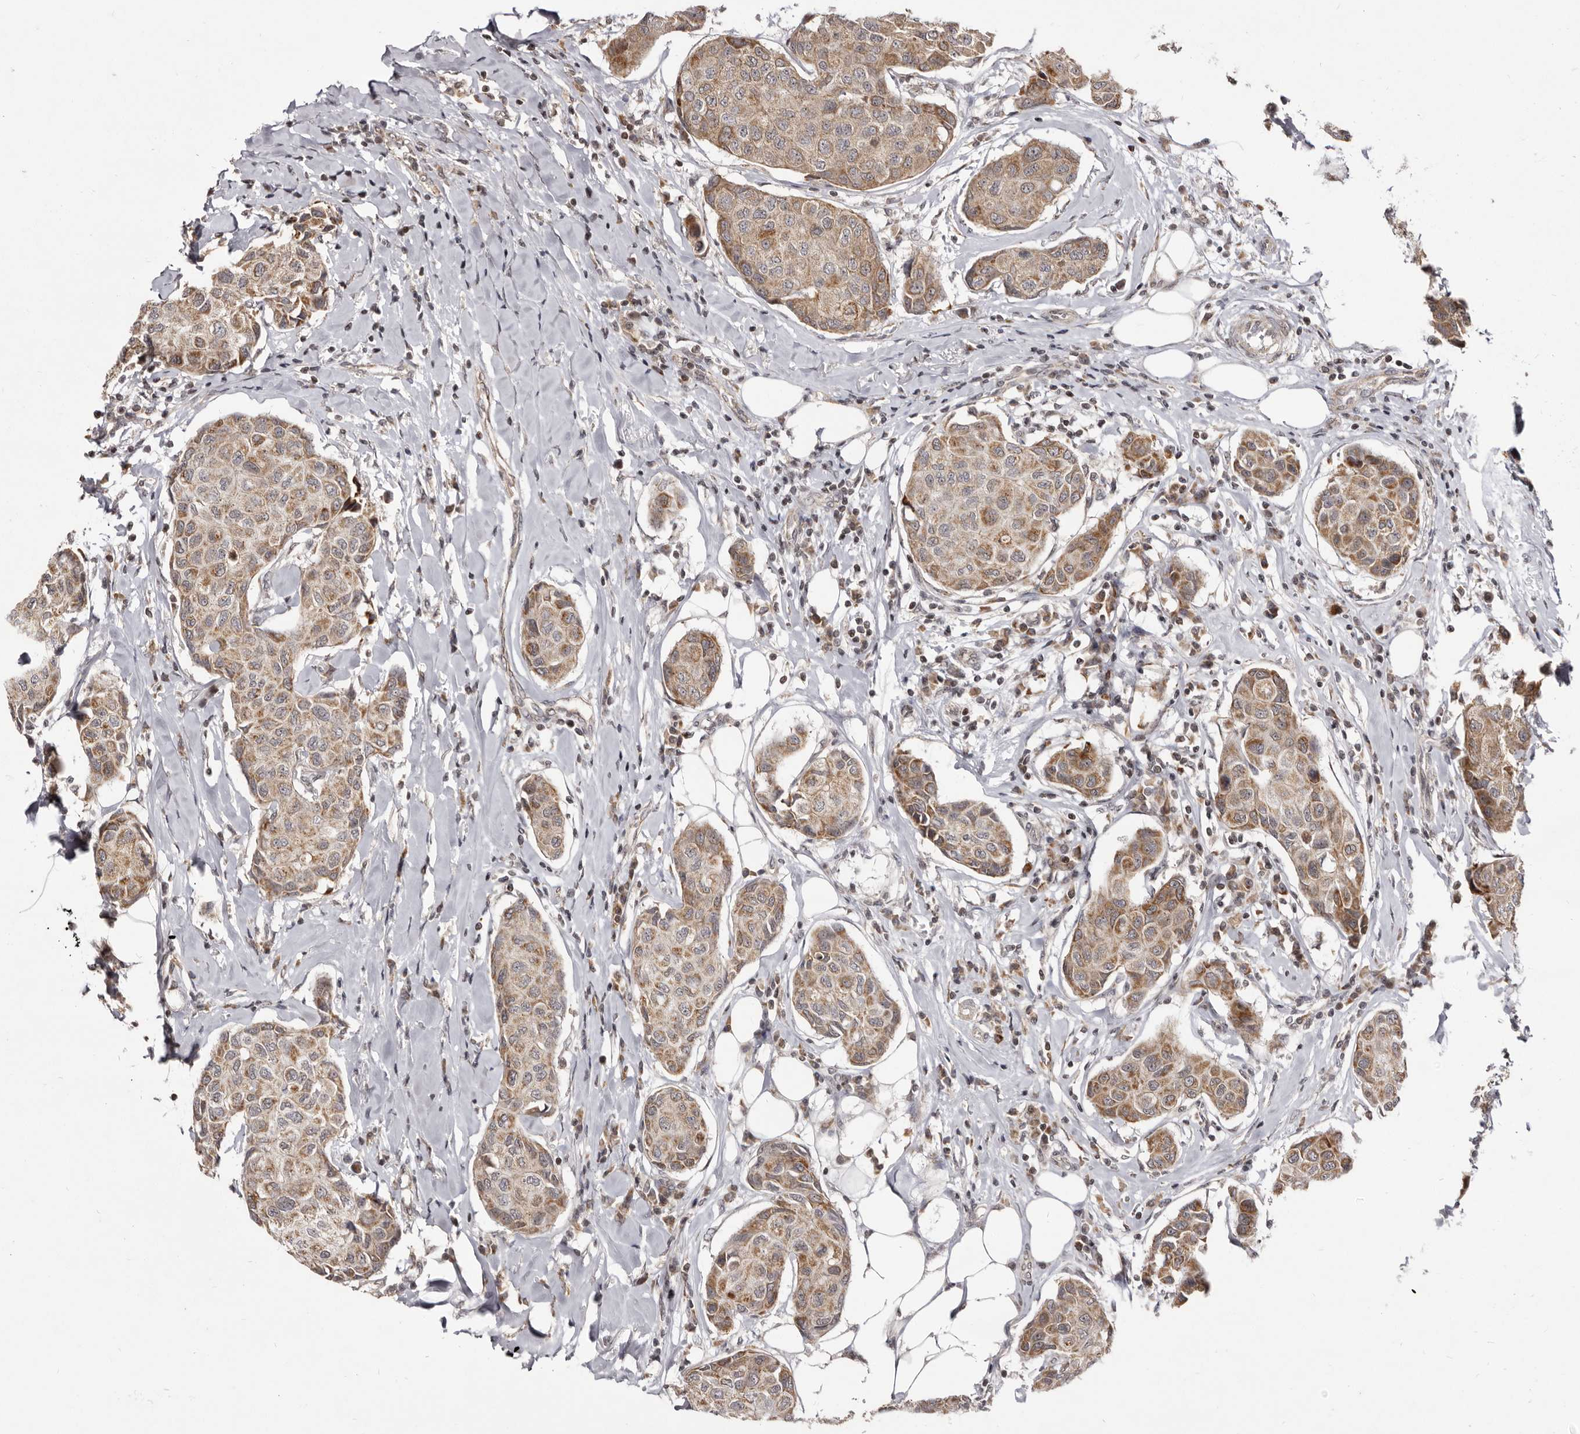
{"staining": {"intensity": "moderate", "quantity": "25%-75%", "location": "cytoplasmic/membranous"}, "tissue": "breast cancer", "cell_type": "Tumor cells", "image_type": "cancer", "snomed": [{"axis": "morphology", "description": "Duct carcinoma"}, {"axis": "topography", "description": "Breast"}], "caption": "Invasive ductal carcinoma (breast) stained with a protein marker demonstrates moderate staining in tumor cells.", "gene": "THUMPD1", "patient": {"sex": "female", "age": 80}}